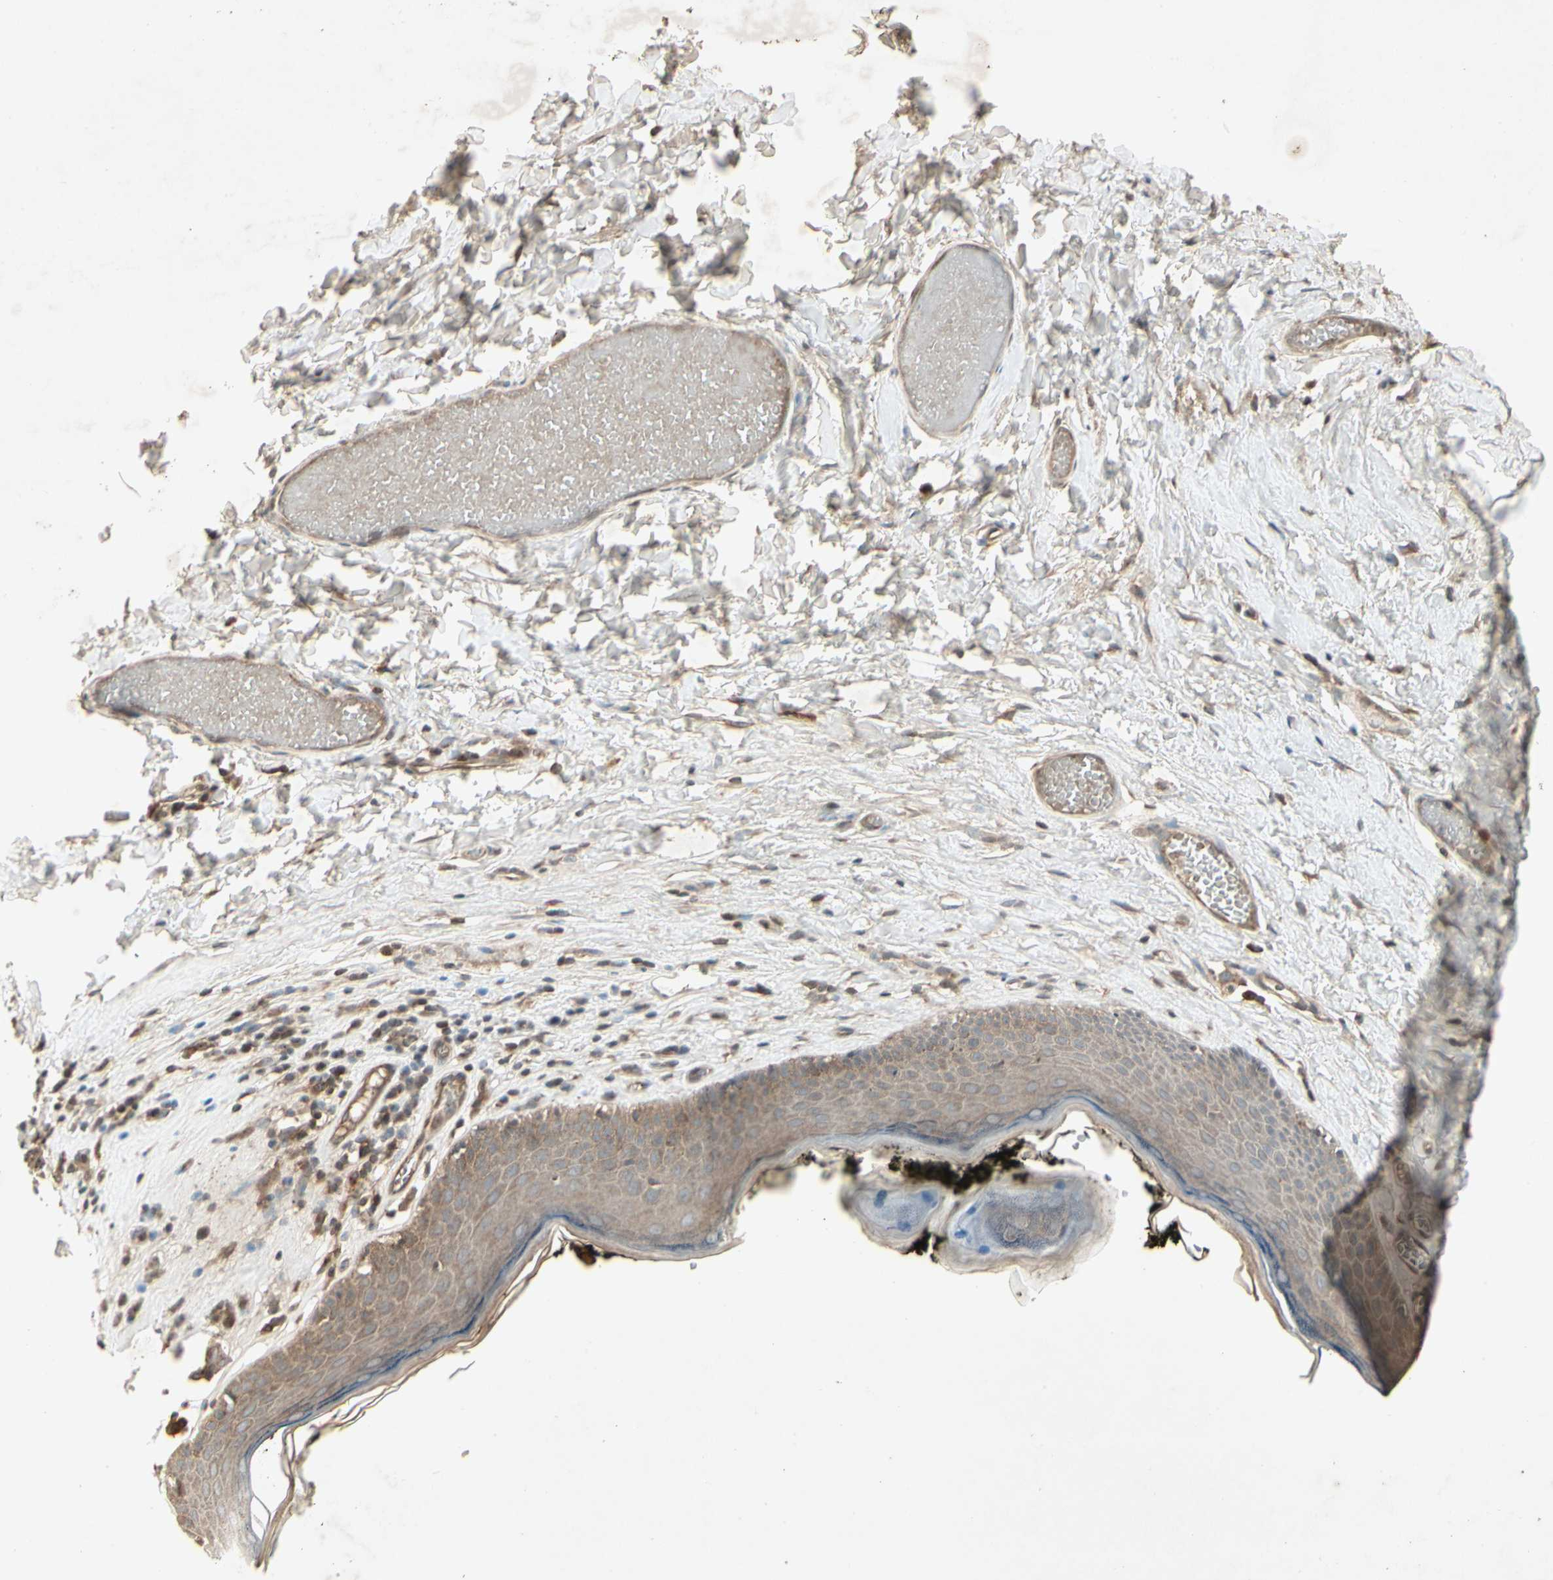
{"staining": {"intensity": "moderate", "quantity": "<25%", "location": "cytoplasmic/membranous"}, "tissue": "skin", "cell_type": "Epidermal cells", "image_type": "normal", "snomed": [{"axis": "morphology", "description": "Normal tissue, NOS"}, {"axis": "morphology", "description": "Inflammation, NOS"}, {"axis": "topography", "description": "Vulva"}], "caption": "Moderate cytoplasmic/membranous protein positivity is present in about <25% of epidermal cells in skin.", "gene": "TEK", "patient": {"sex": "female", "age": 84}}